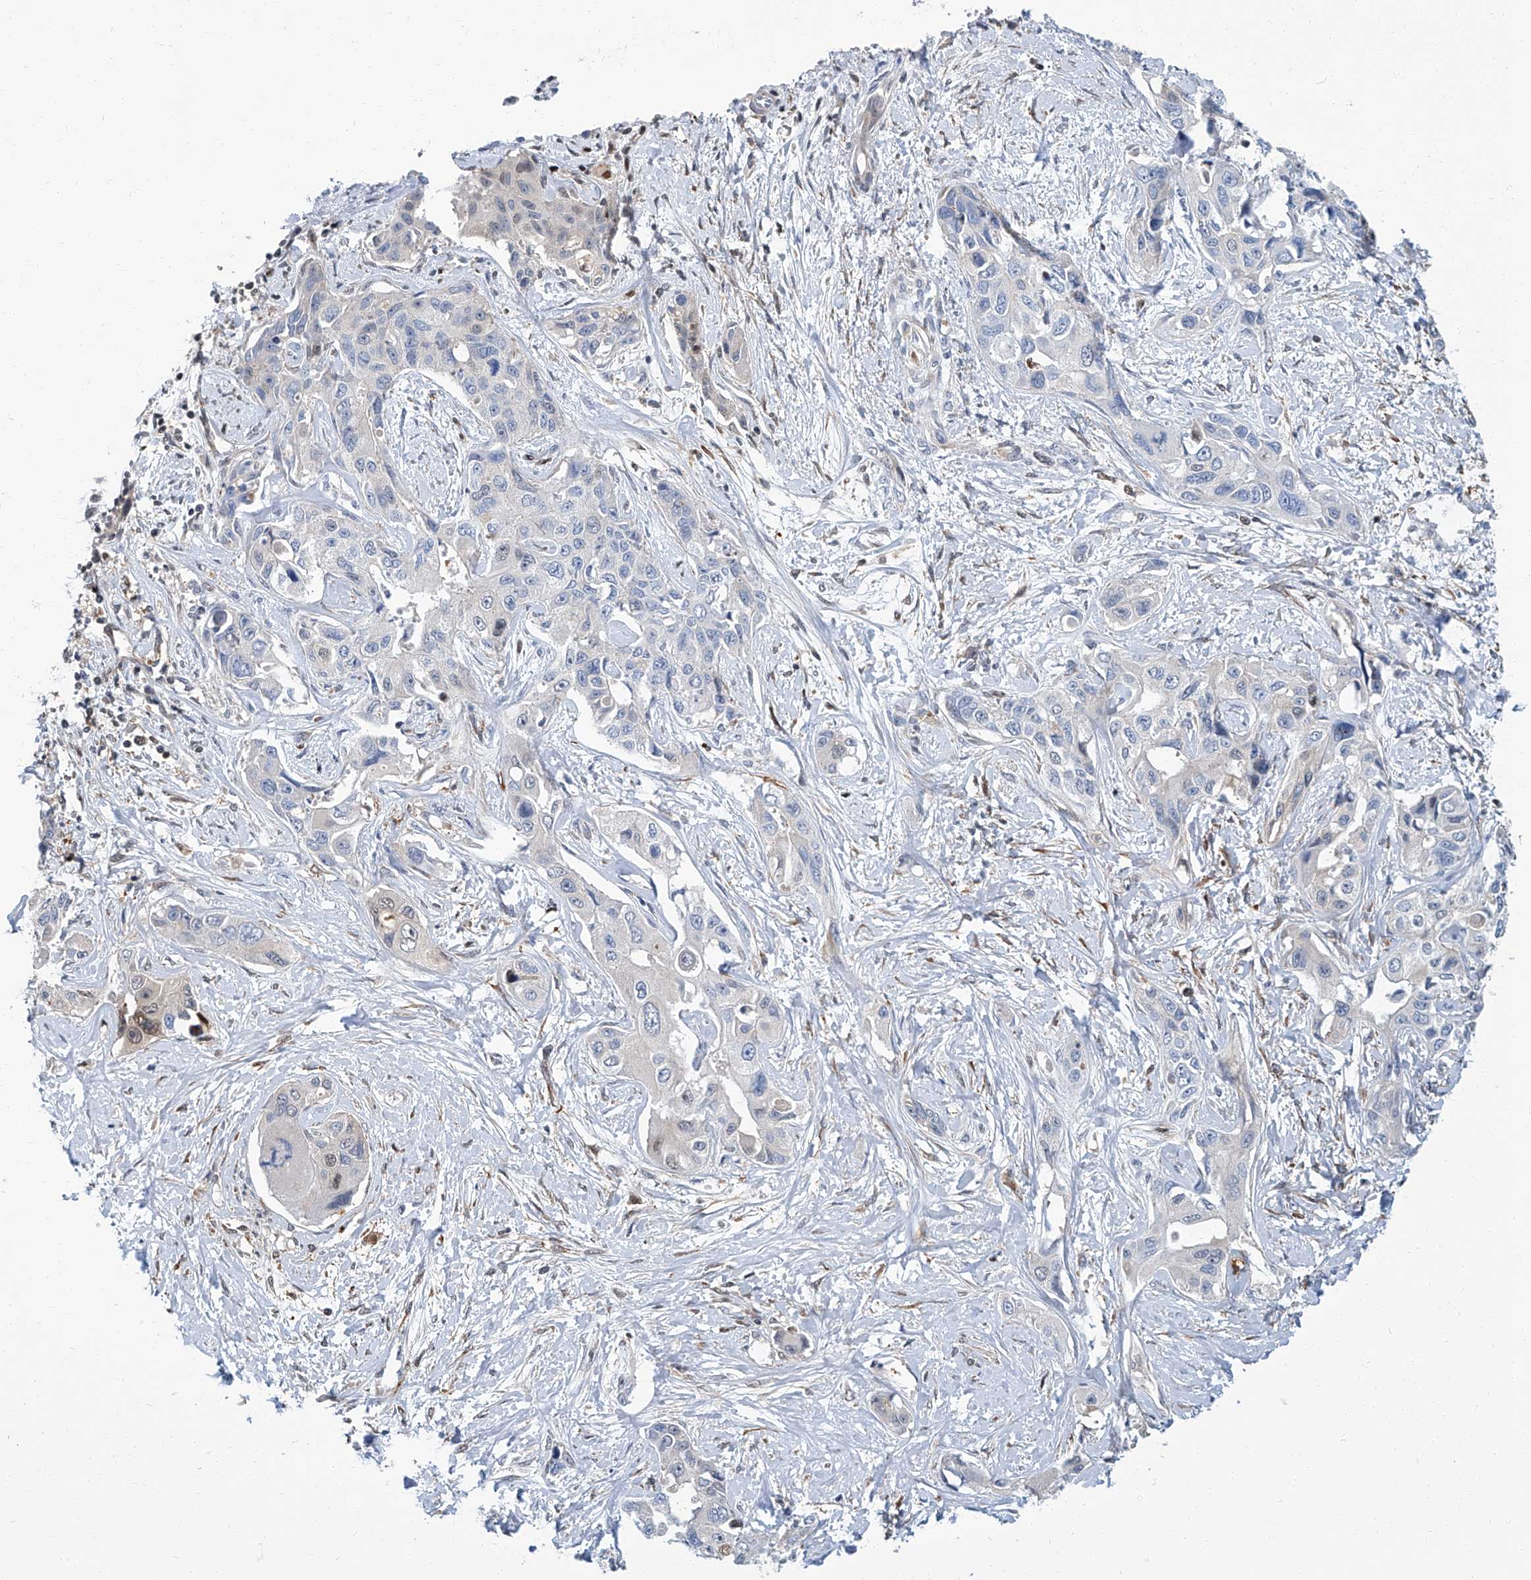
{"staining": {"intensity": "negative", "quantity": "none", "location": "none"}, "tissue": "liver cancer", "cell_type": "Tumor cells", "image_type": "cancer", "snomed": [{"axis": "morphology", "description": "Cholangiocarcinoma"}, {"axis": "topography", "description": "Liver"}], "caption": "Tumor cells show no significant expression in cholangiocarcinoma (liver).", "gene": "PSMB10", "patient": {"sex": "male", "age": 59}}